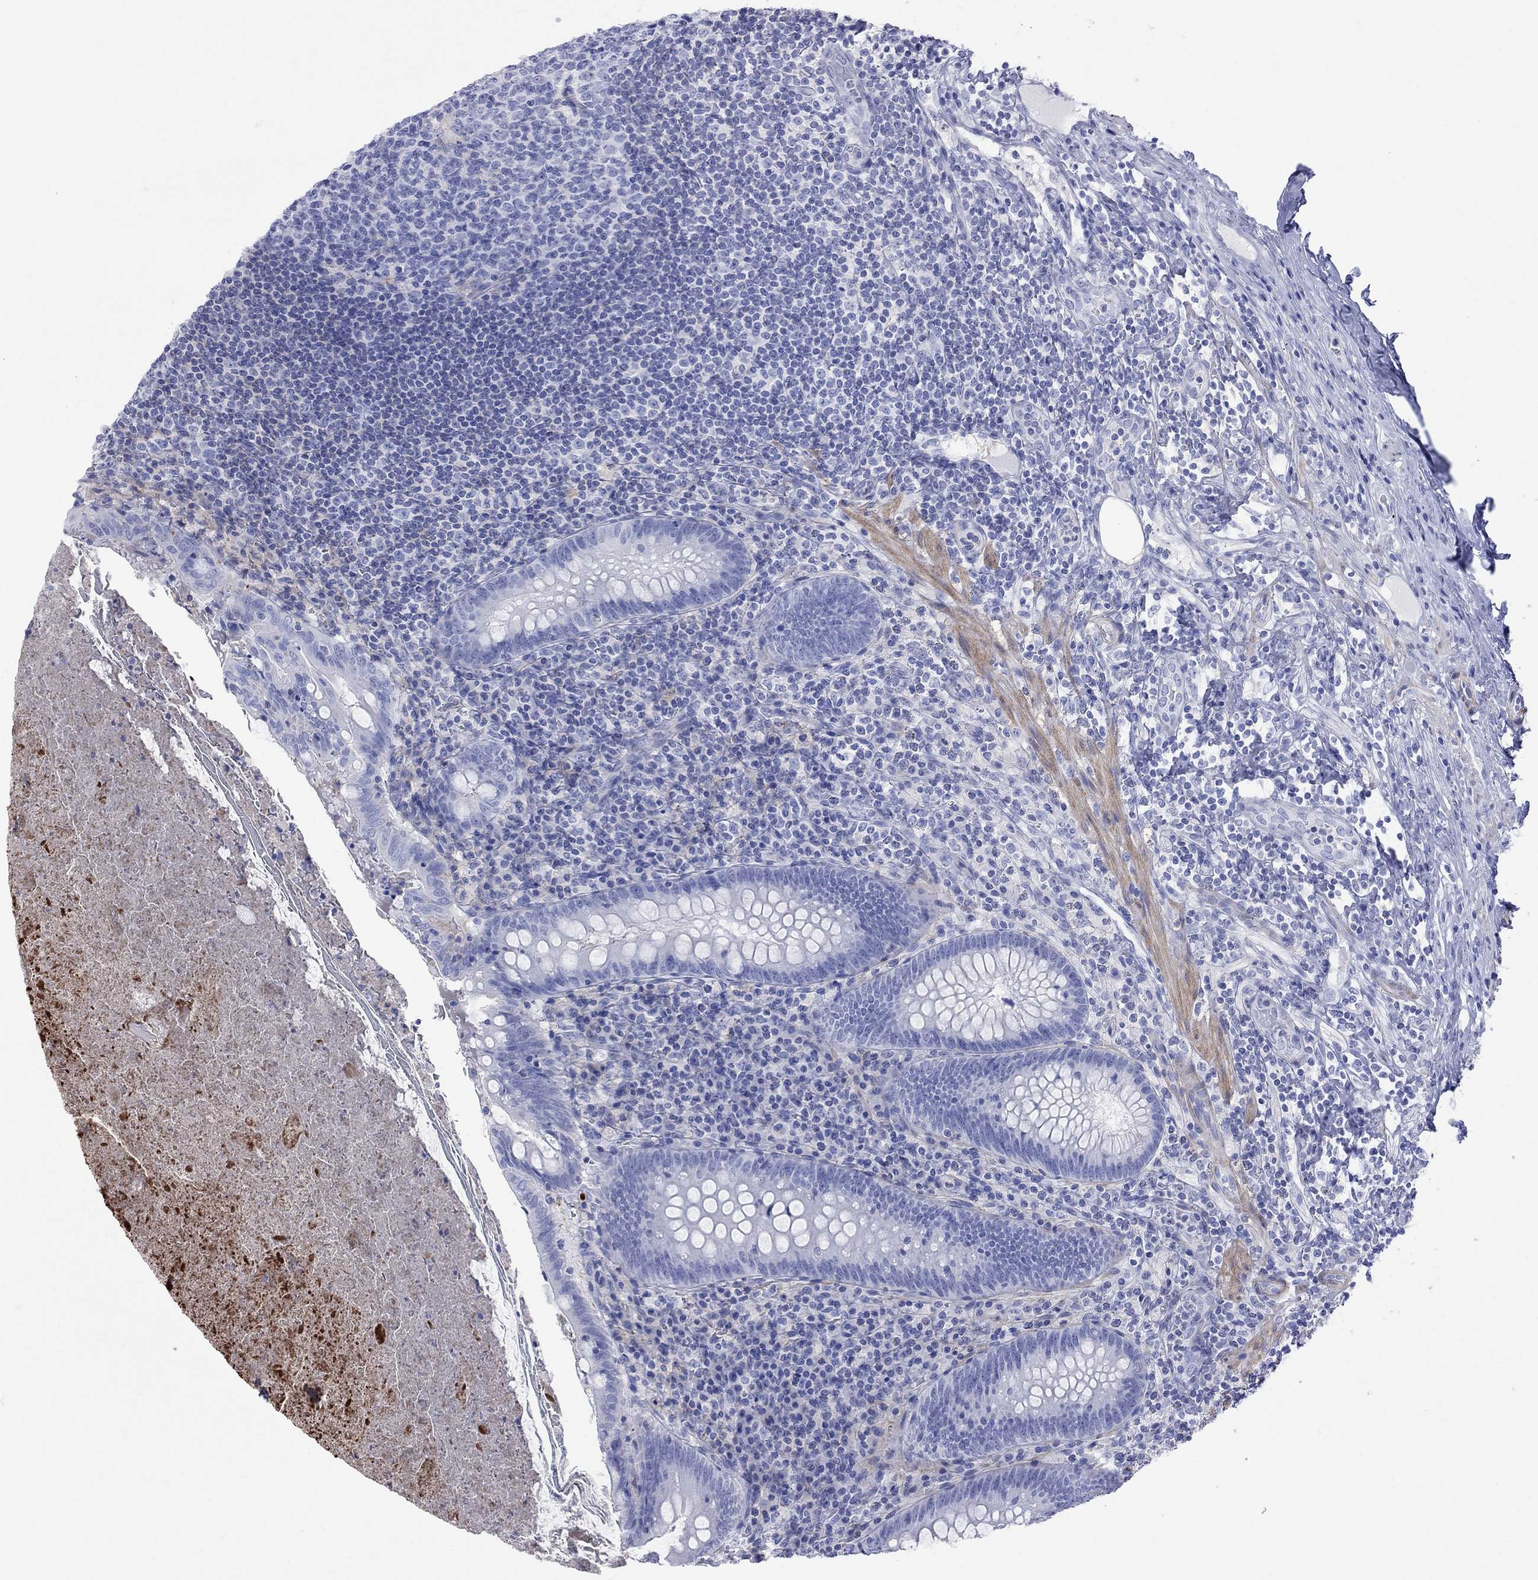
{"staining": {"intensity": "negative", "quantity": "none", "location": "none"}, "tissue": "appendix", "cell_type": "Glandular cells", "image_type": "normal", "snomed": [{"axis": "morphology", "description": "Normal tissue, NOS"}, {"axis": "topography", "description": "Appendix"}], "caption": "Benign appendix was stained to show a protein in brown. There is no significant staining in glandular cells. (Stains: DAB immunohistochemistry with hematoxylin counter stain, Microscopy: brightfield microscopy at high magnification).", "gene": "S100A3", "patient": {"sex": "male", "age": 47}}